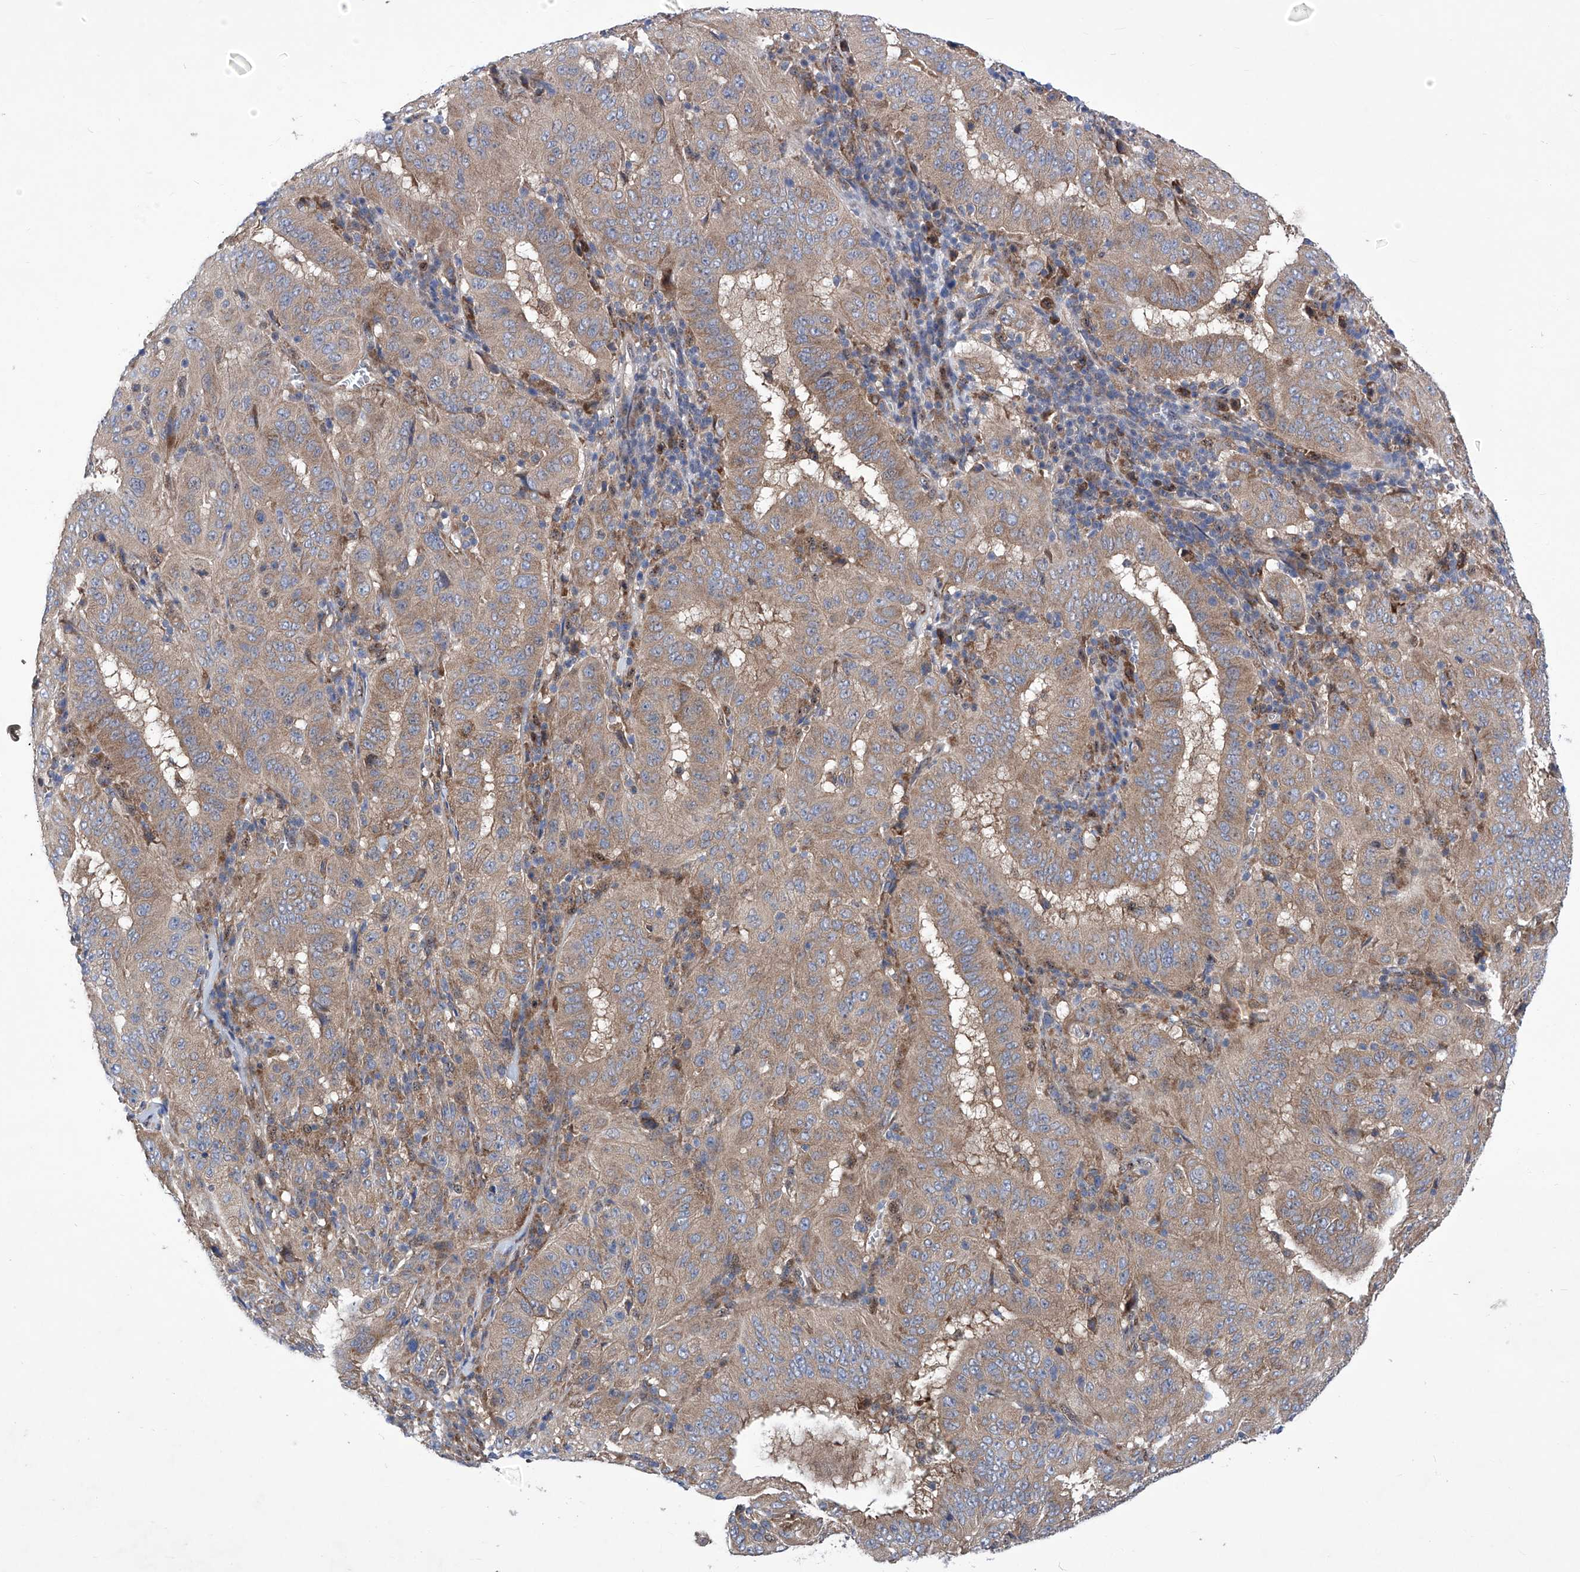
{"staining": {"intensity": "moderate", "quantity": ">75%", "location": "cytoplasmic/membranous"}, "tissue": "pancreatic cancer", "cell_type": "Tumor cells", "image_type": "cancer", "snomed": [{"axis": "morphology", "description": "Adenocarcinoma, NOS"}, {"axis": "topography", "description": "Pancreas"}], "caption": "Pancreatic adenocarcinoma tissue exhibits moderate cytoplasmic/membranous staining in about >75% of tumor cells (Brightfield microscopy of DAB IHC at high magnification).", "gene": "KTI12", "patient": {"sex": "male", "age": 63}}